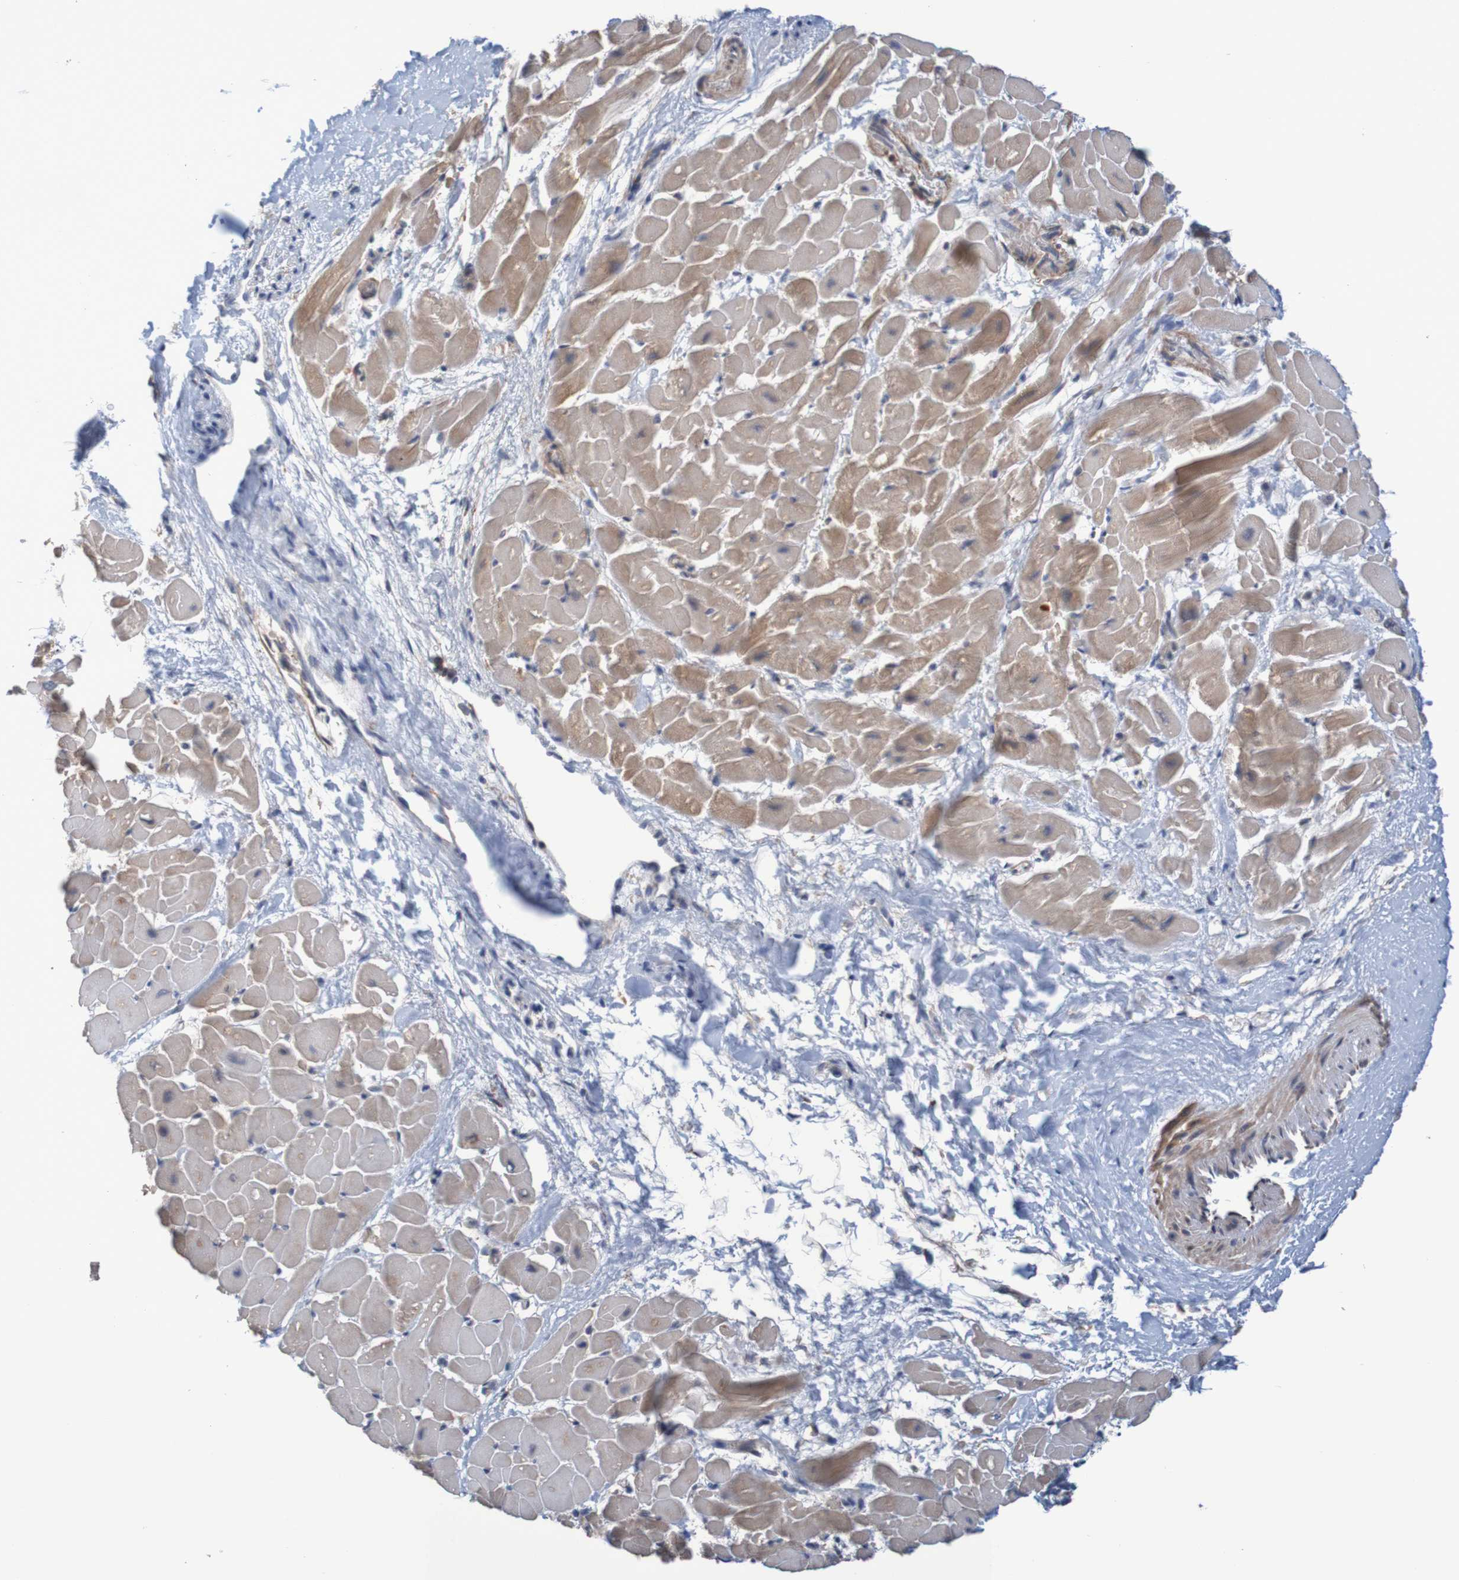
{"staining": {"intensity": "moderate", "quantity": ">75%", "location": "cytoplasmic/membranous"}, "tissue": "heart muscle", "cell_type": "Cardiomyocytes", "image_type": "normal", "snomed": [{"axis": "morphology", "description": "Normal tissue, NOS"}, {"axis": "topography", "description": "Heart"}], "caption": "Human heart muscle stained for a protein (brown) displays moderate cytoplasmic/membranous positive positivity in about >75% of cardiomyocytes.", "gene": "CLDN18", "patient": {"sex": "male", "age": 45}}